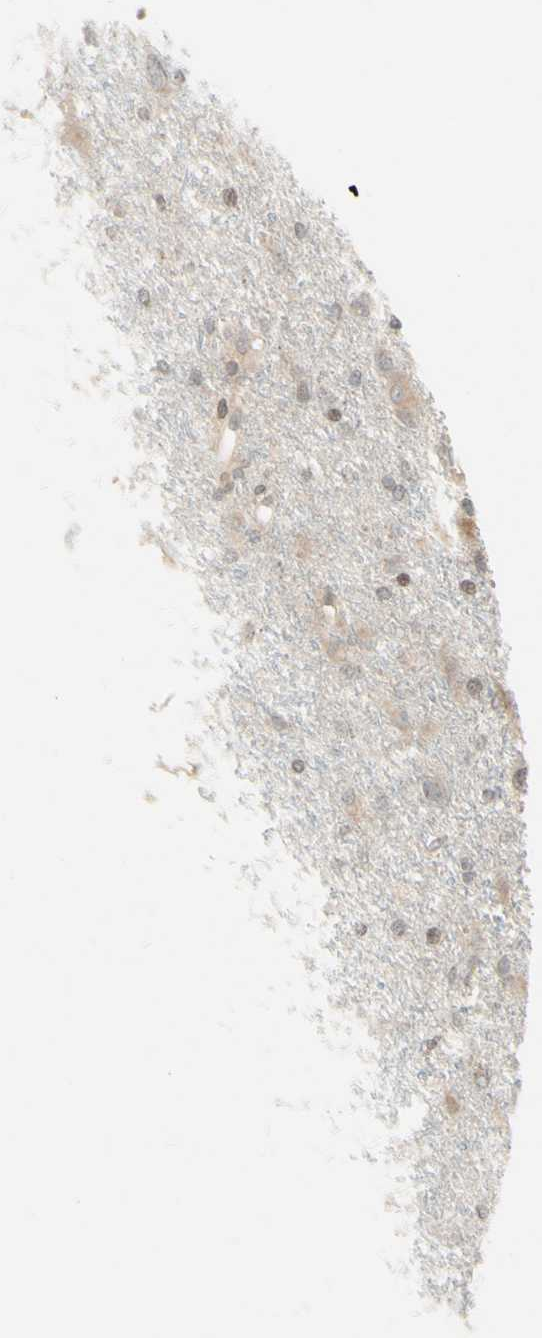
{"staining": {"intensity": "weak", "quantity": "25%-75%", "location": "cytoplasmic/membranous"}, "tissue": "glioma", "cell_type": "Tumor cells", "image_type": "cancer", "snomed": [{"axis": "morphology", "description": "Glioma, malignant, High grade"}, {"axis": "topography", "description": "Brain"}], "caption": "The histopathology image shows a brown stain indicating the presence of a protein in the cytoplasmic/membranous of tumor cells in malignant glioma (high-grade).", "gene": "ZW10", "patient": {"sex": "female", "age": 59}}